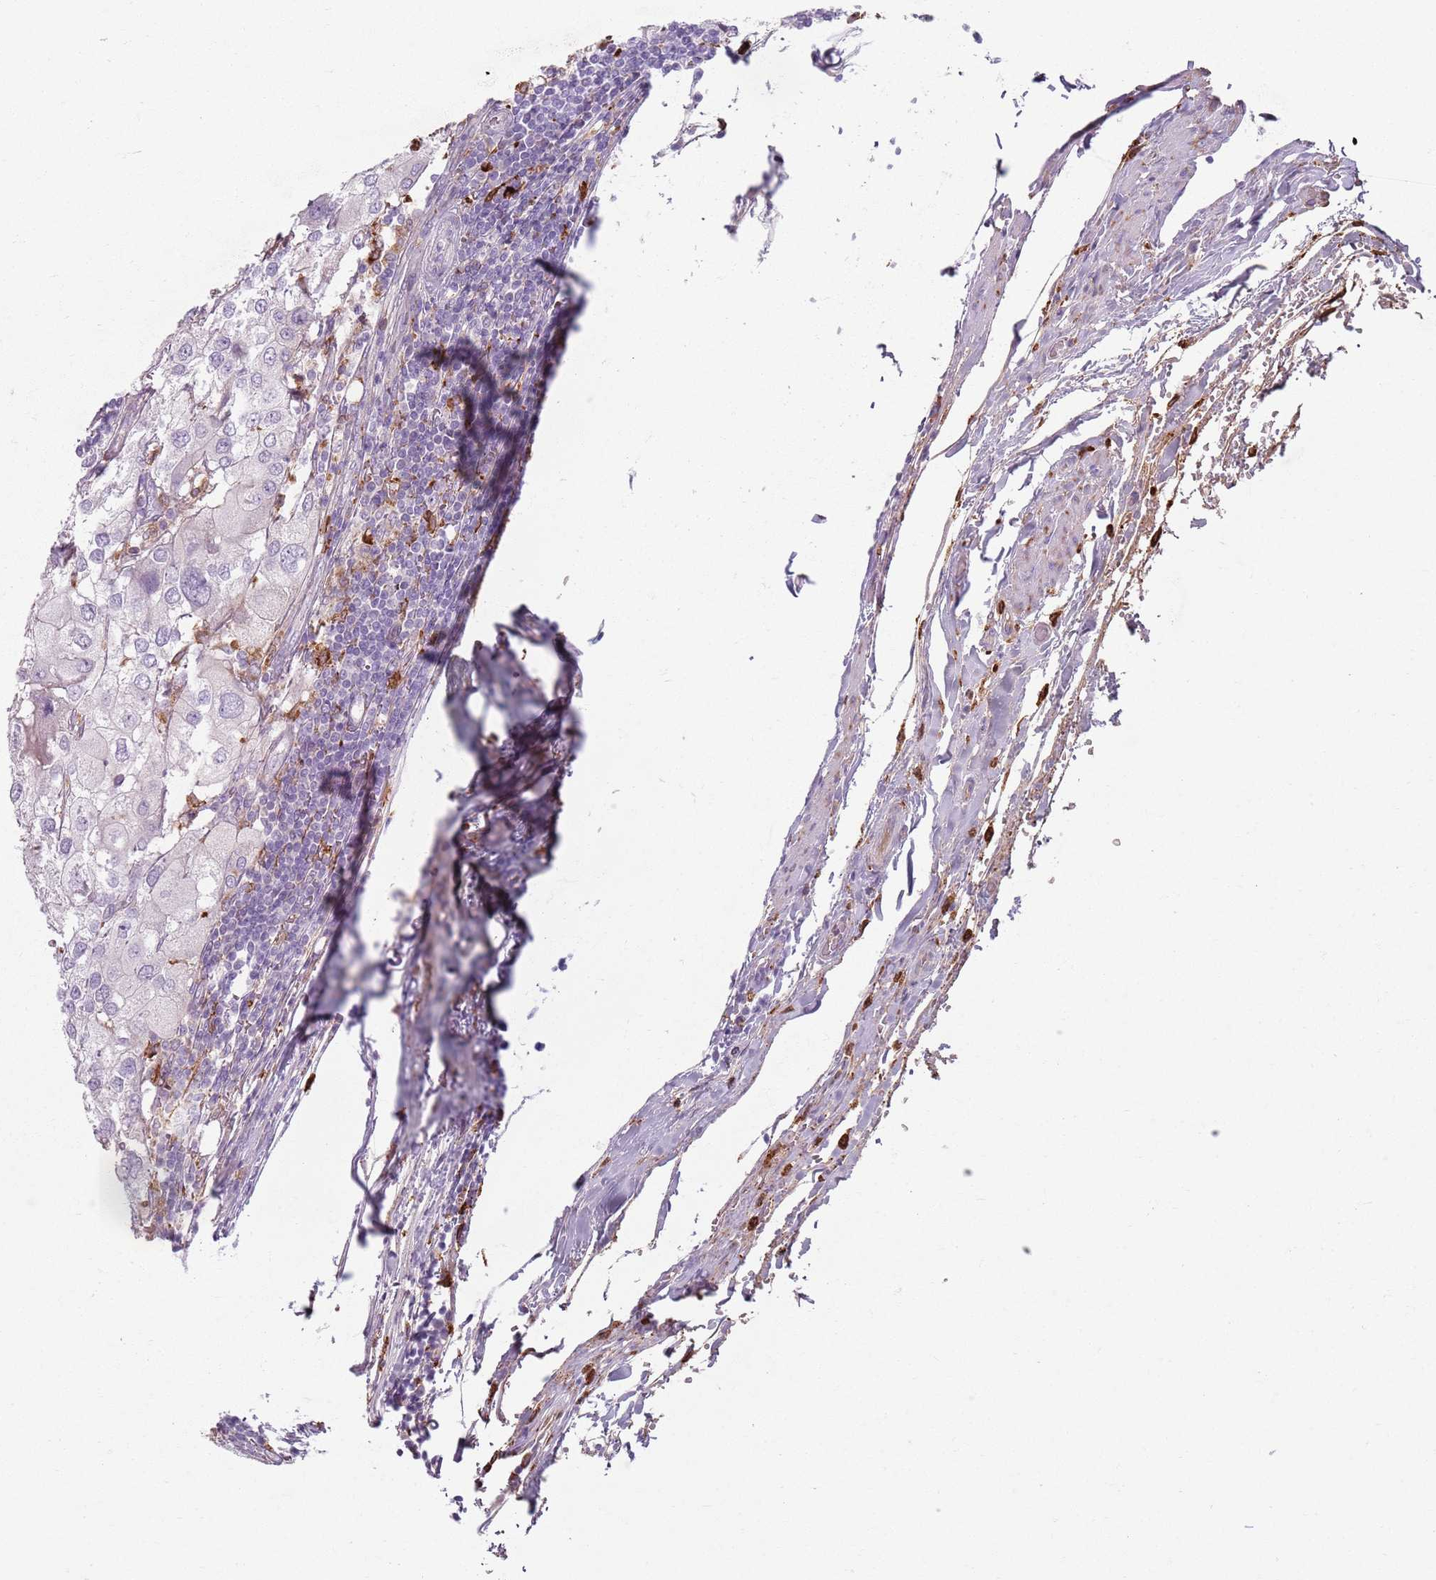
{"staining": {"intensity": "negative", "quantity": "none", "location": "none"}, "tissue": "urothelial cancer", "cell_type": "Tumor cells", "image_type": "cancer", "snomed": [{"axis": "morphology", "description": "Urothelial carcinoma, High grade"}, {"axis": "topography", "description": "Urinary bladder"}], "caption": "An IHC histopathology image of high-grade urothelial carcinoma is shown. There is no staining in tumor cells of high-grade urothelial carcinoma.", "gene": "COLGALT1", "patient": {"sex": "male", "age": 64}}